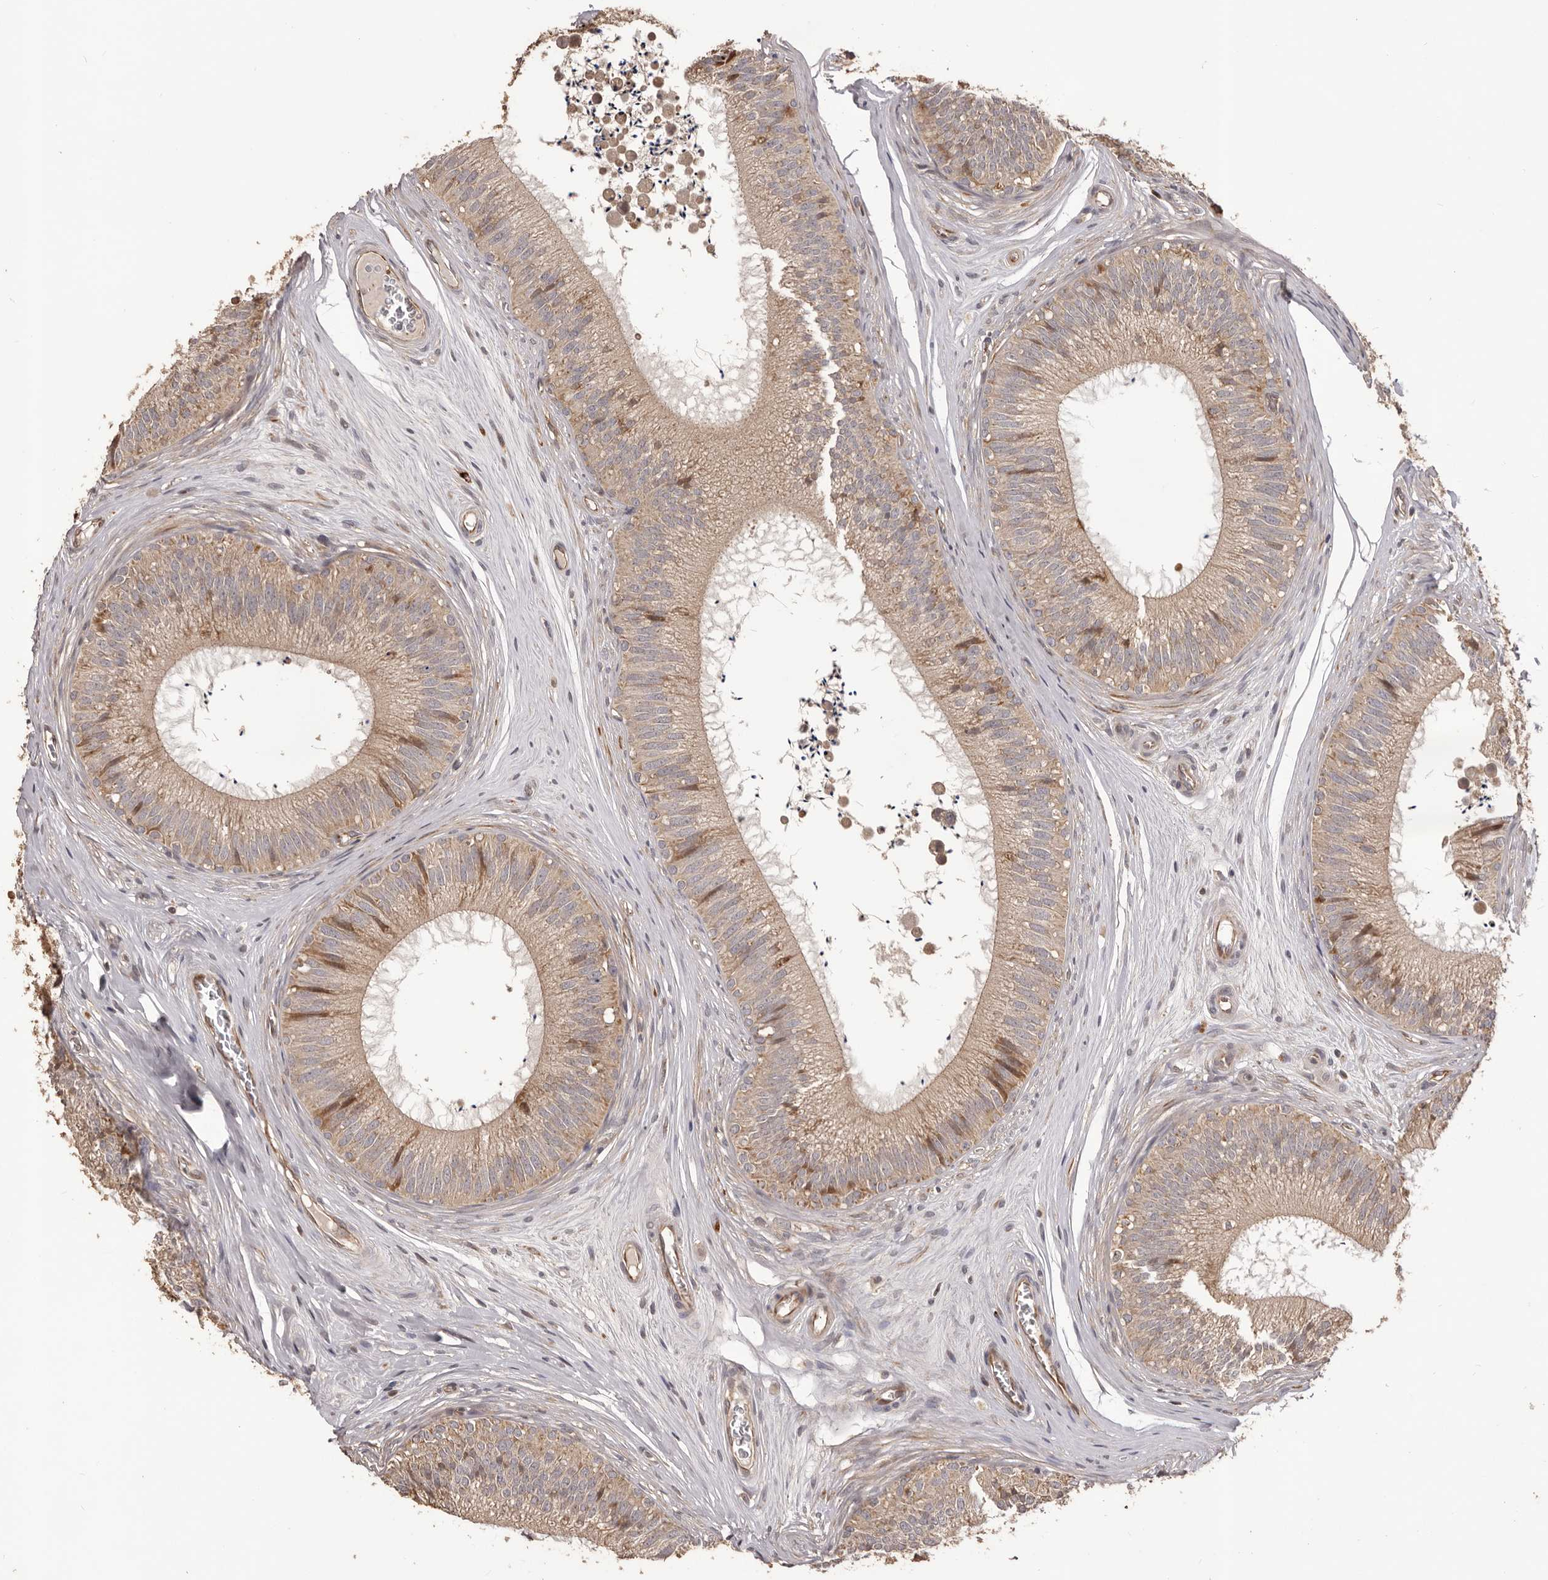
{"staining": {"intensity": "moderate", "quantity": ">75%", "location": "cytoplasmic/membranous"}, "tissue": "epididymis", "cell_type": "Glandular cells", "image_type": "normal", "snomed": [{"axis": "morphology", "description": "Normal tissue, NOS"}, {"axis": "topography", "description": "Epididymis"}], "caption": "Glandular cells reveal medium levels of moderate cytoplasmic/membranous expression in about >75% of cells in benign epididymis.", "gene": "QRSL1", "patient": {"sex": "male", "age": 29}}